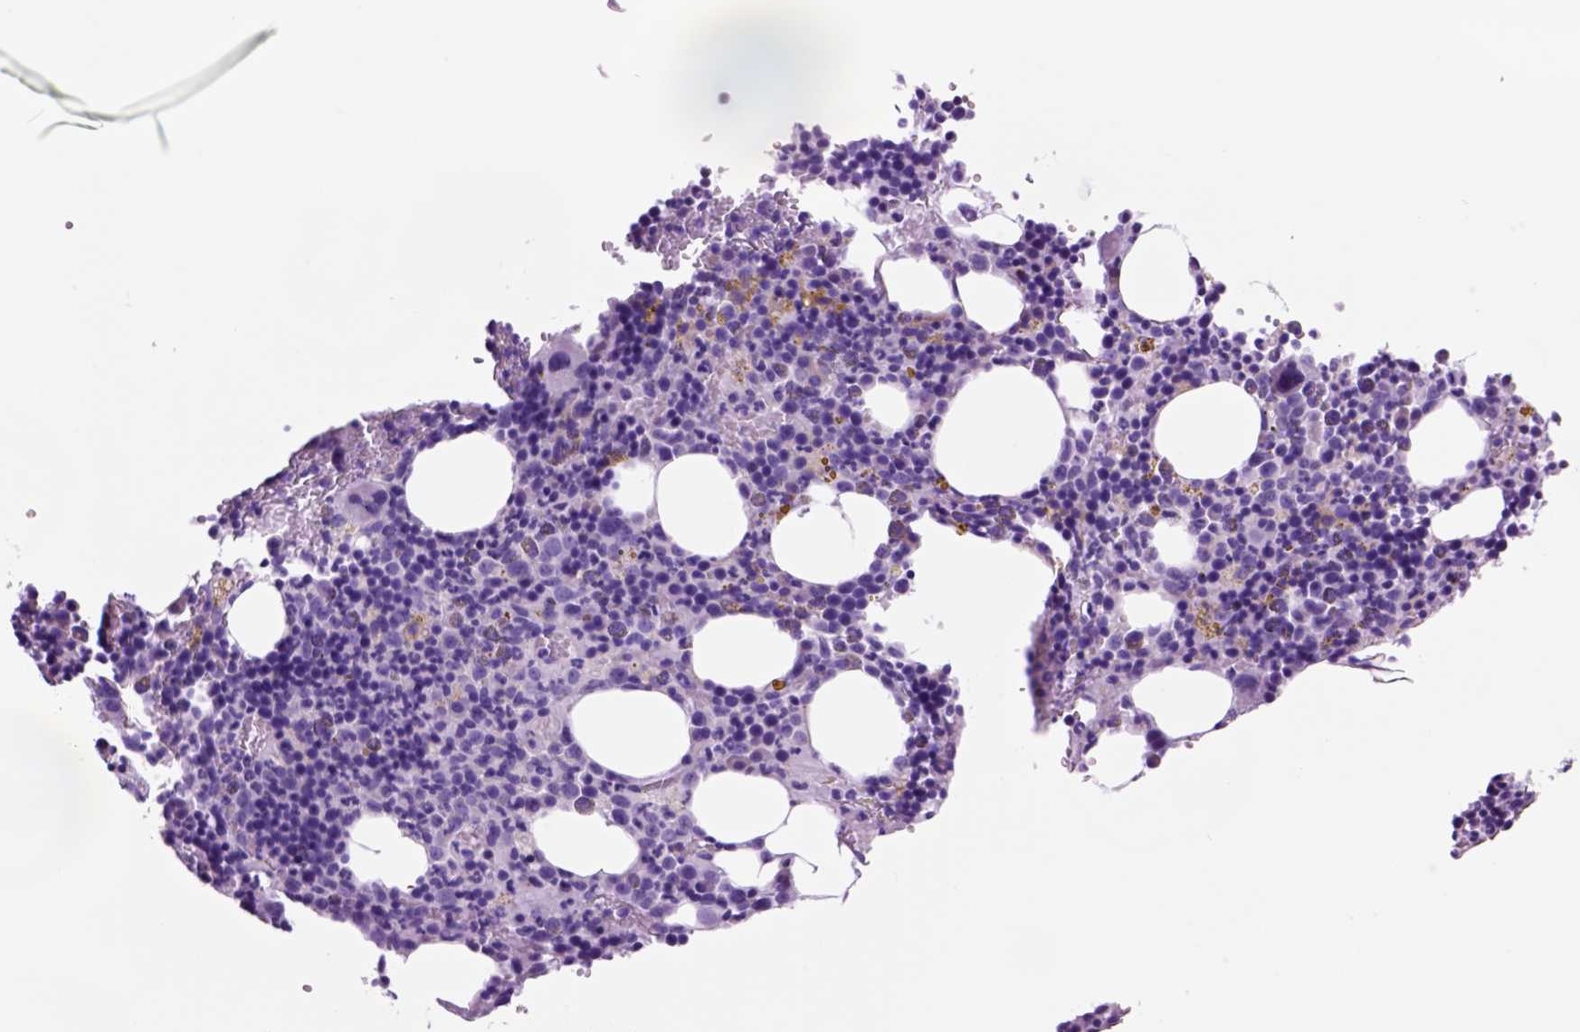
{"staining": {"intensity": "negative", "quantity": "none", "location": "none"}, "tissue": "bone marrow", "cell_type": "Hematopoietic cells", "image_type": "normal", "snomed": [{"axis": "morphology", "description": "Normal tissue, NOS"}, {"axis": "topography", "description": "Bone marrow"}], "caption": "DAB immunohistochemical staining of benign human bone marrow displays no significant positivity in hematopoietic cells.", "gene": "HHIPL2", "patient": {"sex": "male", "age": 63}}